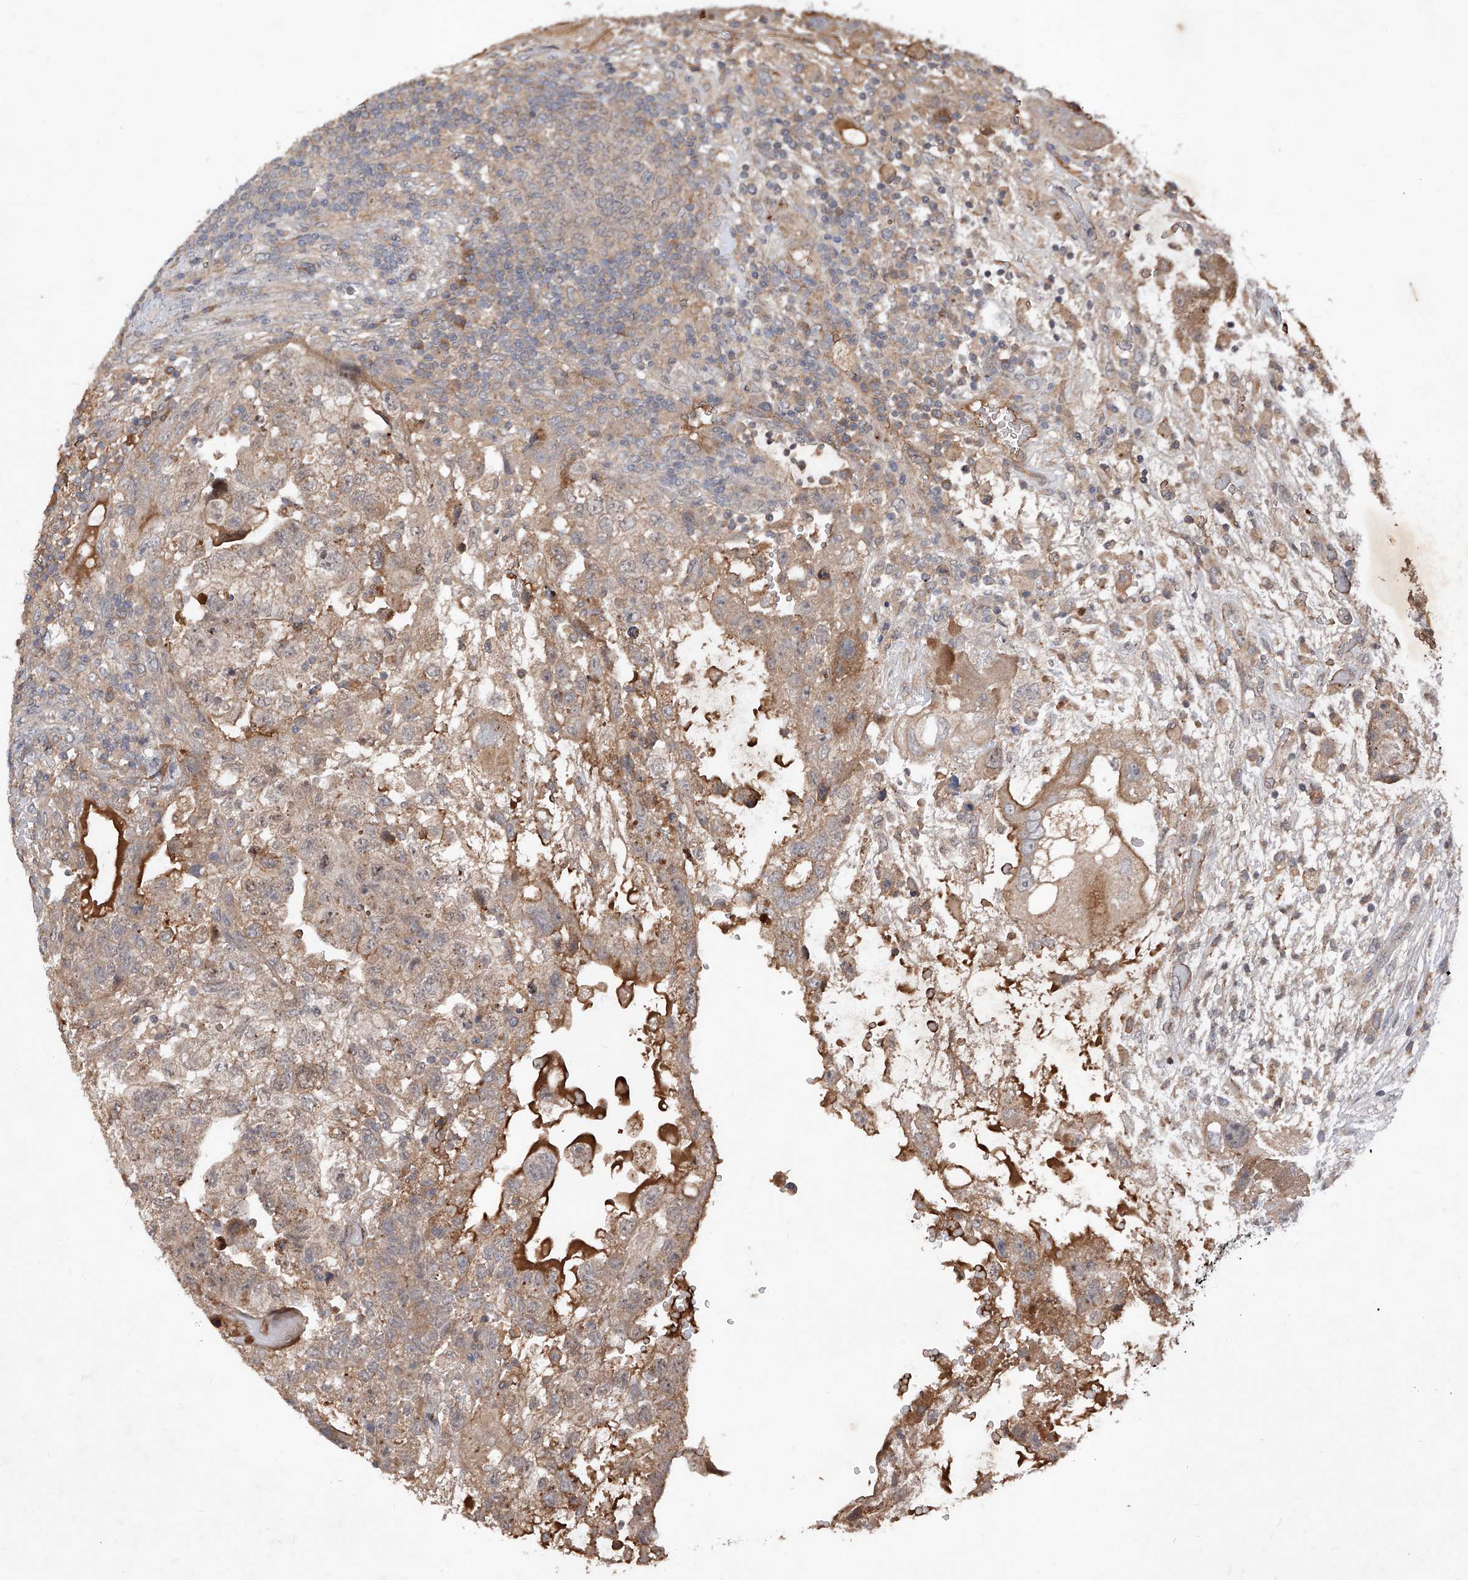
{"staining": {"intensity": "weak", "quantity": ">75%", "location": "cytoplasmic/membranous"}, "tissue": "testis cancer", "cell_type": "Tumor cells", "image_type": "cancer", "snomed": [{"axis": "morphology", "description": "Carcinoma, Embryonal, NOS"}, {"axis": "topography", "description": "Testis"}], "caption": "High-power microscopy captured an immunohistochemistry (IHC) histopathology image of embryonal carcinoma (testis), revealing weak cytoplasmic/membranous staining in about >75% of tumor cells.", "gene": "FAM135A", "patient": {"sex": "male", "age": 36}}